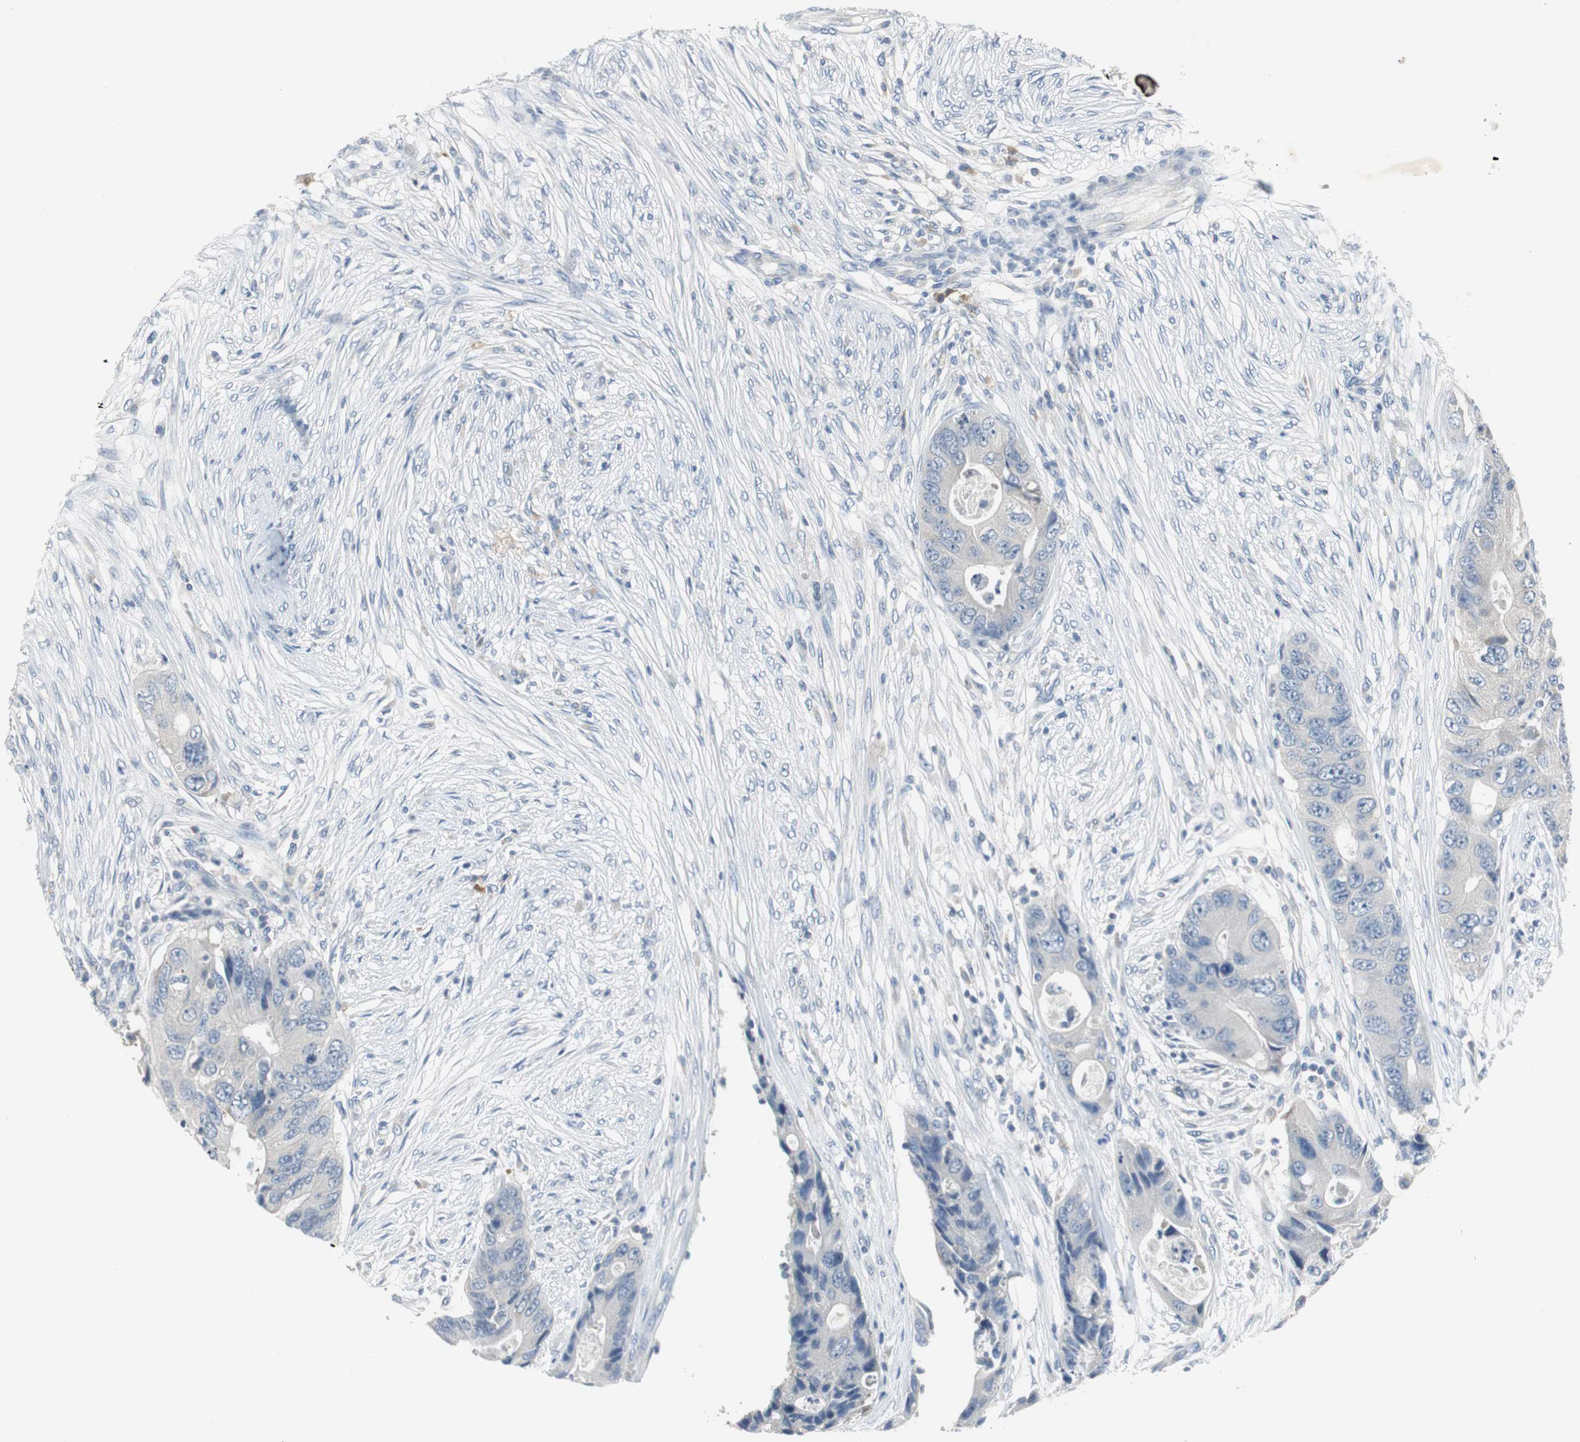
{"staining": {"intensity": "negative", "quantity": "none", "location": "none"}, "tissue": "colorectal cancer", "cell_type": "Tumor cells", "image_type": "cancer", "snomed": [{"axis": "morphology", "description": "Adenocarcinoma, NOS"}, {"axis": "topography", "description": "Colon"}], "caption": "The IHC photomicrograph has no significant expression in tumor cells of colorectal cancer tissue.", "gene": "GLCCI1", "patient": {"sex": "male", "age": 71}}